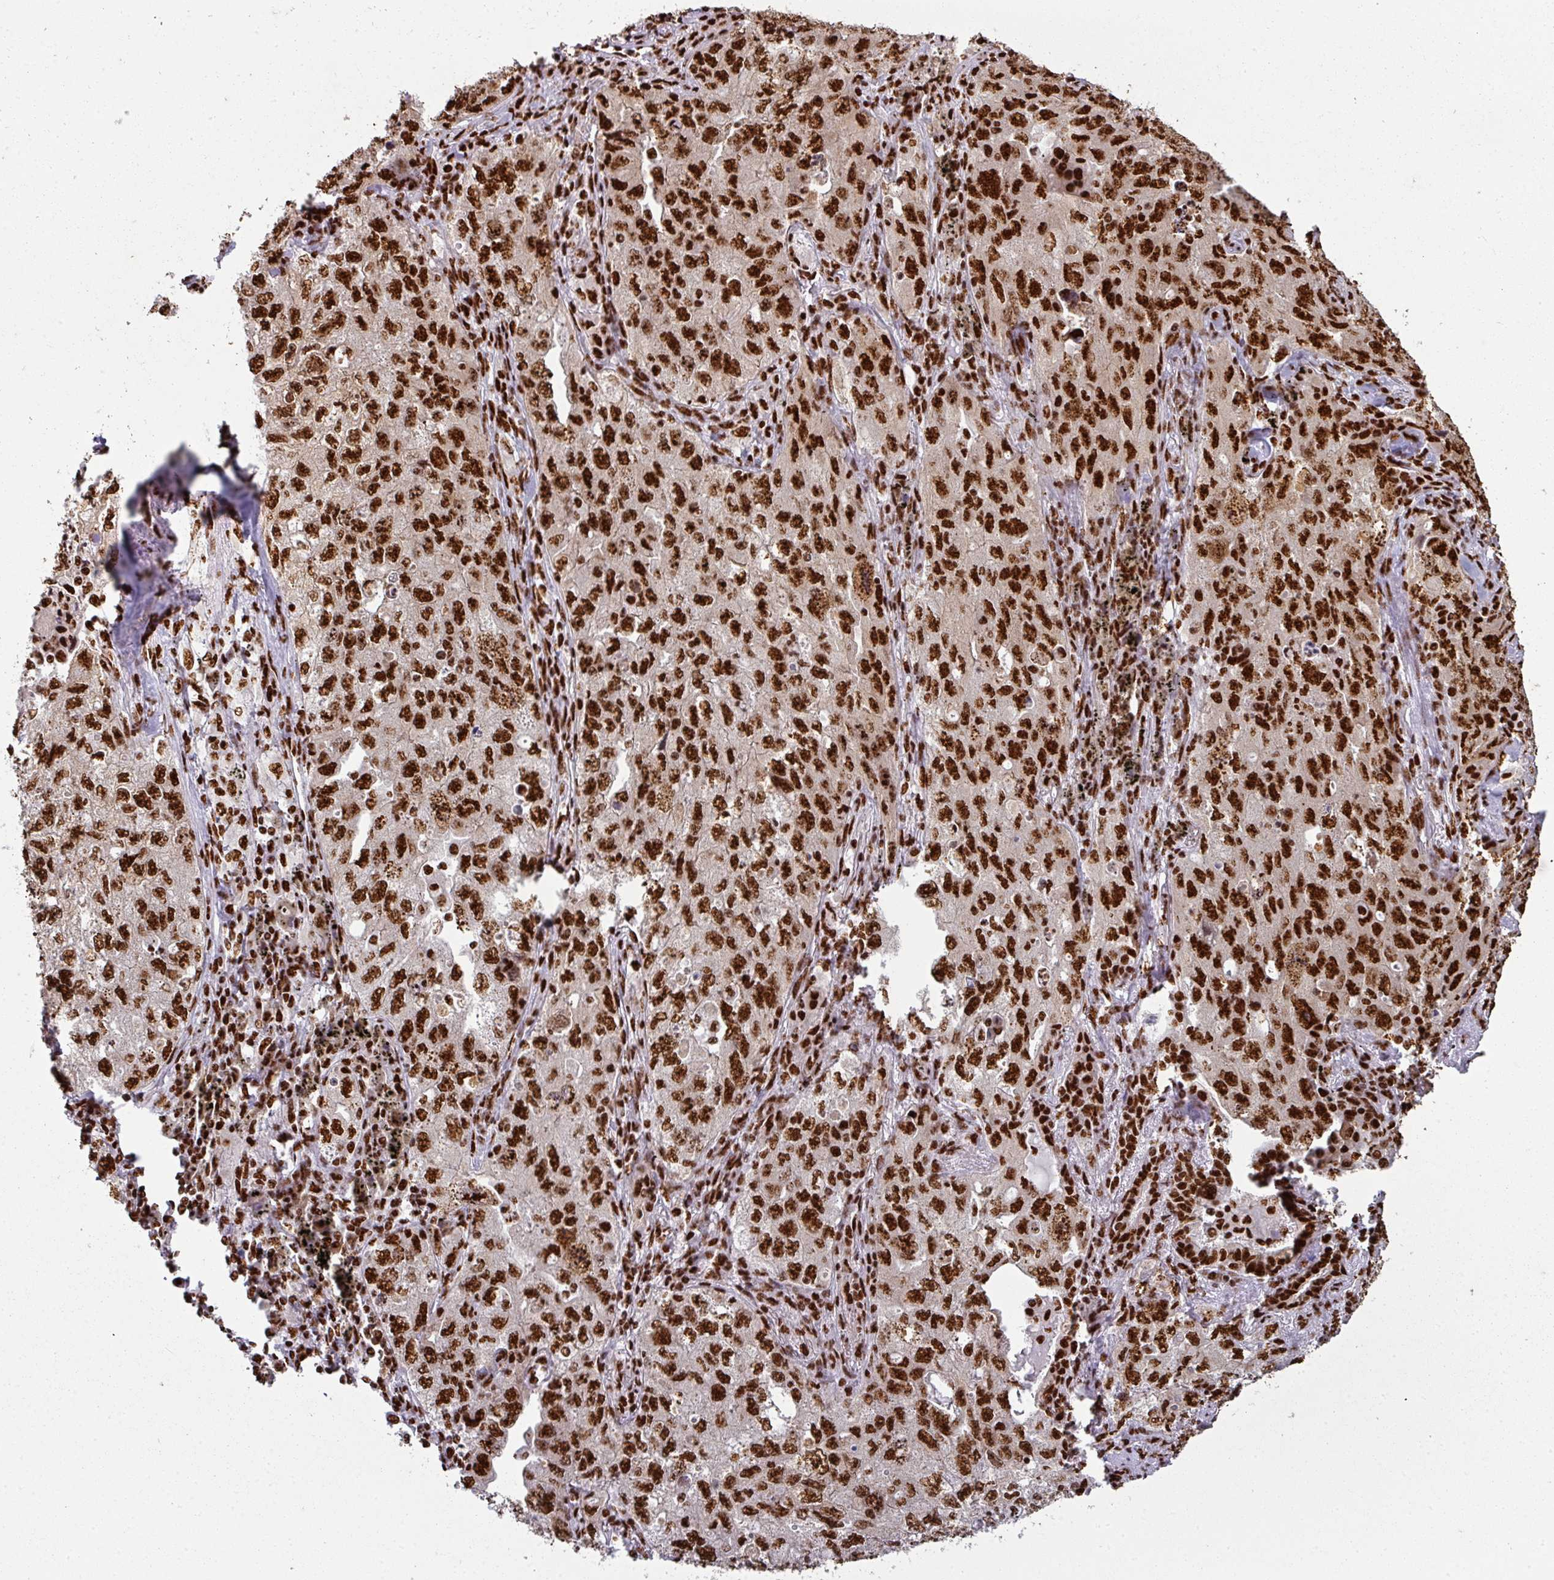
{"staining": {"intensity": "strong", "quantity": ">75%", "location": "nuclear"}, "tissue": "lung cancer", "cell_type": "Tumor cells", "image_type": "cancer", "snomed": [{"axis": "morphology", "description": "Adenocarcinoma, NOS"}, {"axis": "topography", "description": "Lung"}], "caption": "Lung cancer stained with DAB (3,3'-diaminobenzidine) immunohistochemistry (IHC) shows high levels of strong nuclear staining in approximately >75% of tumor cells. Nuclei are stained in blue.", "gene": "SIK3", "patient": {"sex": "female", "age": 57}}